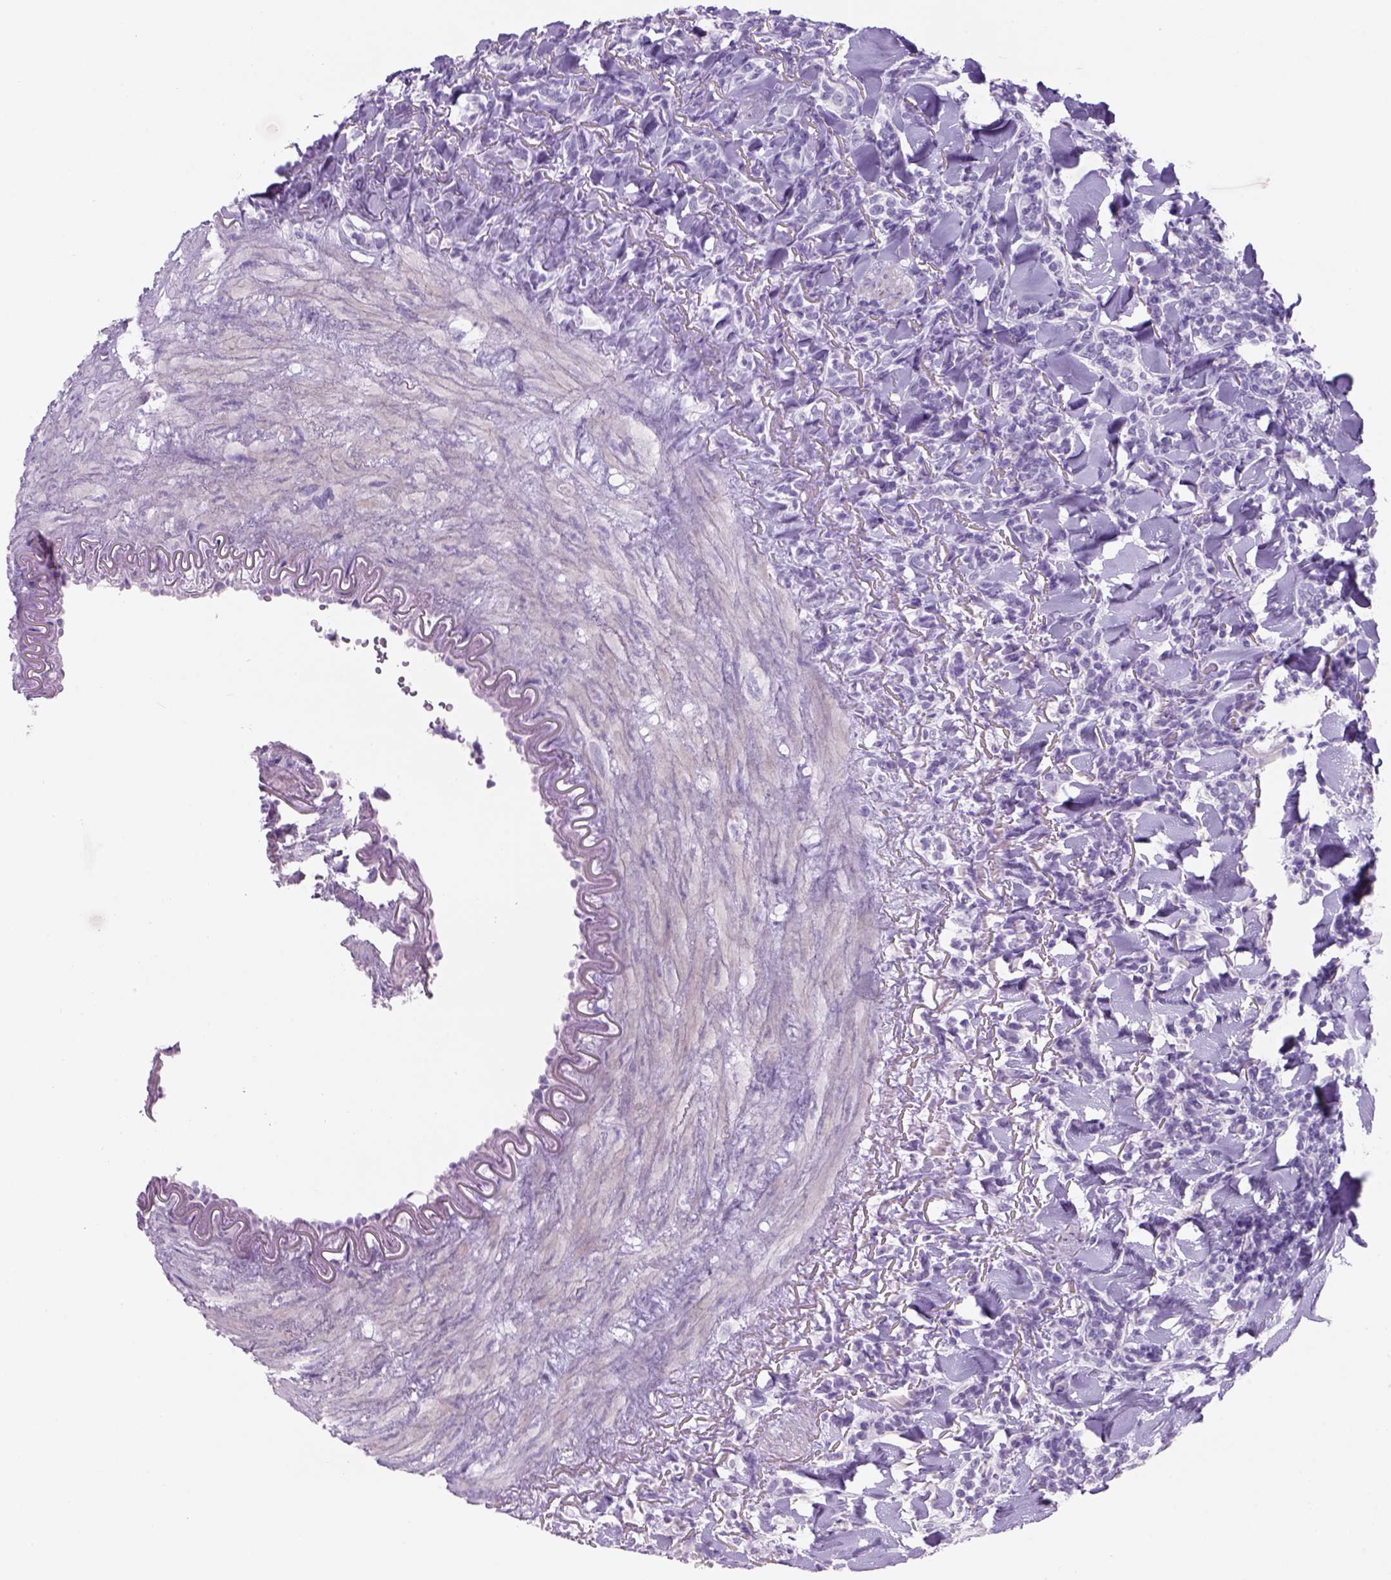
{"staining": {"intensity": "negative", "quantity": "none", "location": "none"}, "tissue": "lymphoma", "cell_type": "Tumor cells", "image_type": "cancer", "snomed": [{"axis": "morphology", "description": "Malignant lymphoma, non-Hodgkin's type, Low grade"}, {"axis": "topography", "description": "Lymph node"}], "caption": "Photomicrograph shows no protein expression in tumor cells of malignant lymphoma, non-Hodgkin's type (low-grade) tissue.", "gene": "TENM4", "patient": {"sex": "female", "age": 56}}